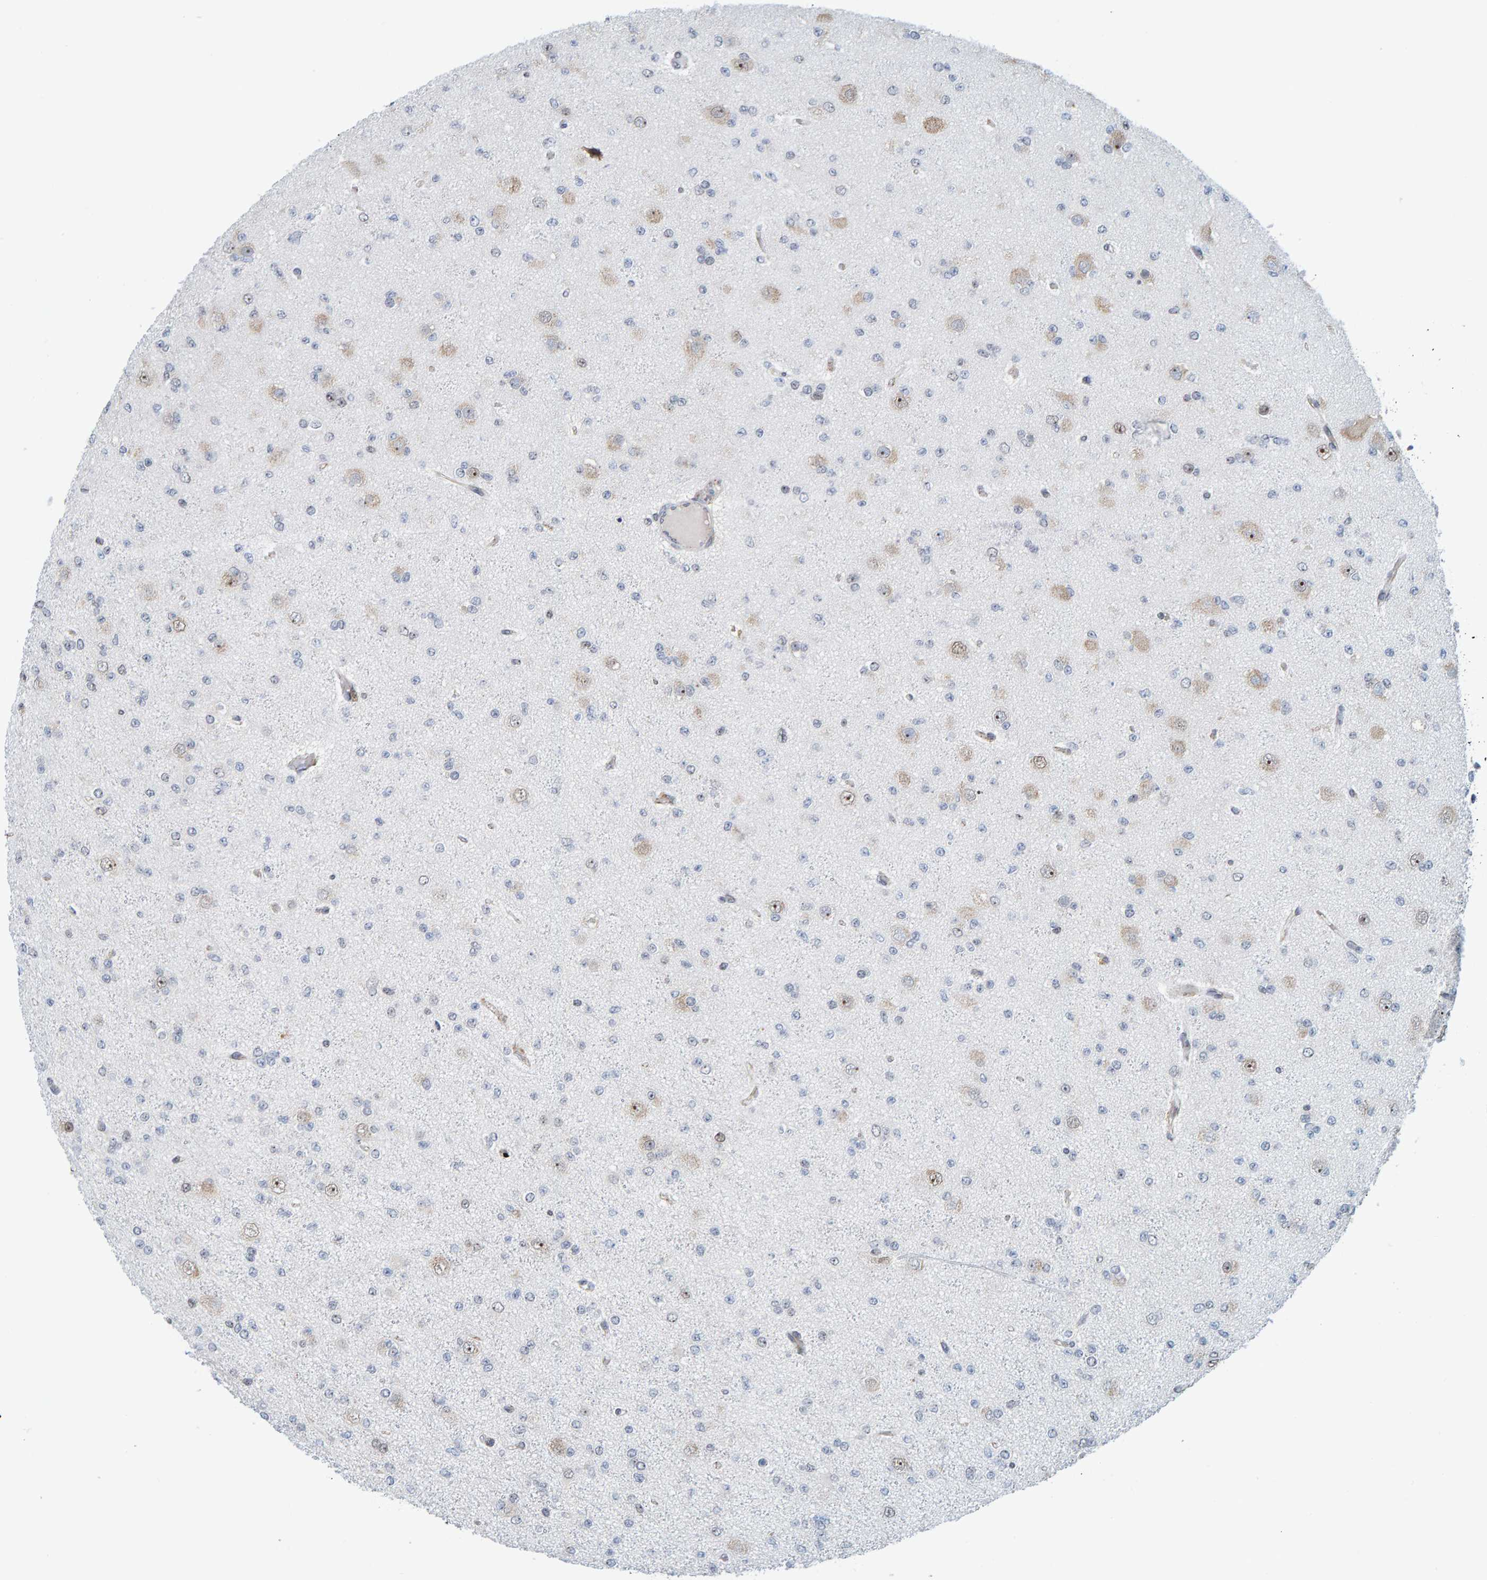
{"staining": {"intensity": "negative", "quantity": "none", "location": "none"}, "tissue": "glioma", "cell_type": "Tumor cells", "image_type": "cancer", "snomed": [{"axis": "morphology", "description": "Glioma, malignant, Low grade"}, {"axis": "topography", "description": "Brain"}], "caption": "Human low-grade glioma (malignant) stained for a protein using immunohistochemistry (IHC) exhibits no staining in tumor cells.", "gene": "POLR1E", "patient": {"sex": "female", "age": 22}}